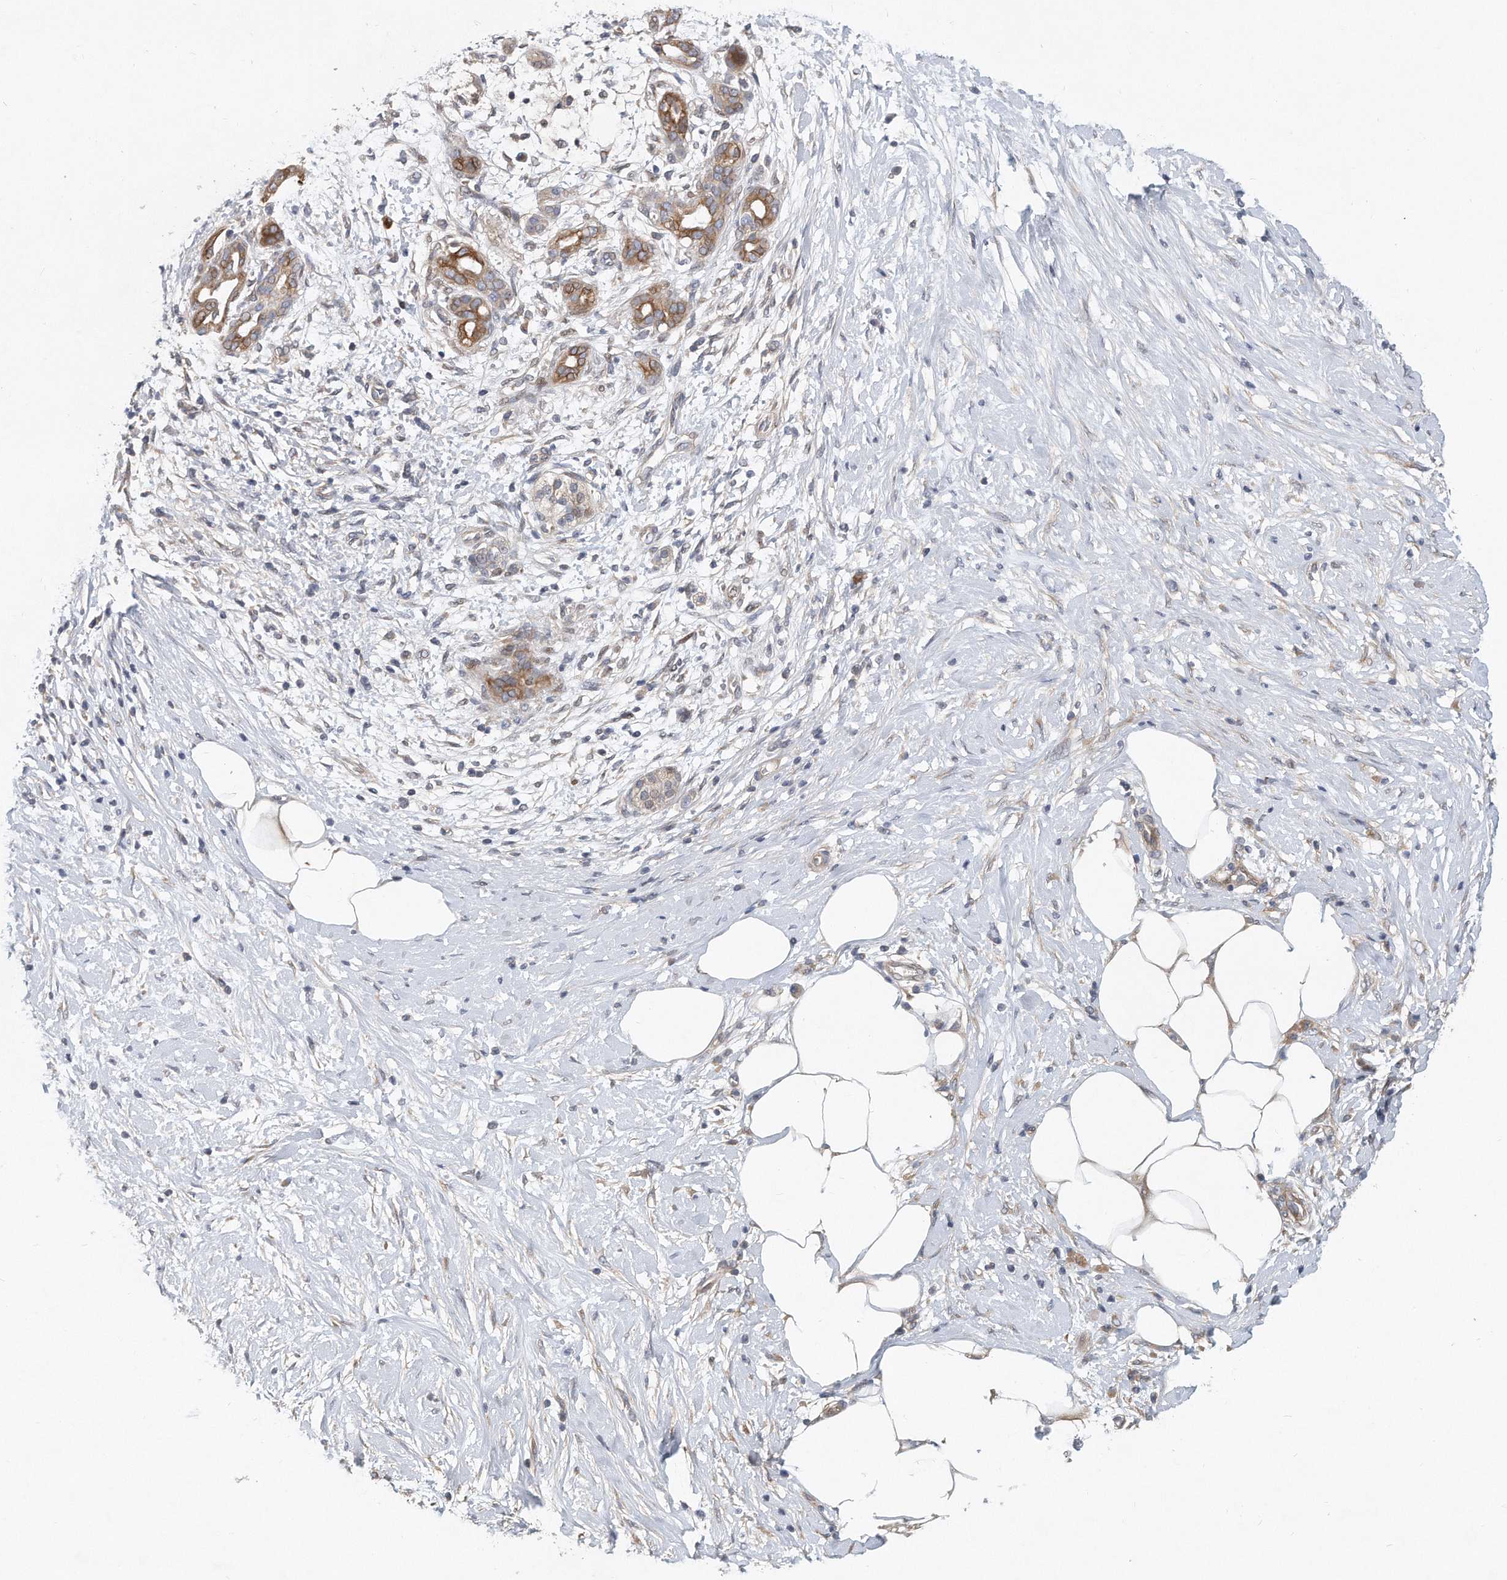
{"staining": {"intensity": "moderate", "quantity": ">75%", "location": "cytoplasmic/membranous"}, "tissue": "pancreatic cancer", "cell_type": "Tumor cells", "image_type": "cancer", "snomed": [{"axis": "morphology", "description": "Adenocarcinoma, NOS"}, {"axis": "topography", "description": "Pancreas"}], "caption": "Protein expression analysis of pancreatic cancer (adenocarcinoma) shows moderate cytoplasmic/membranous staining in about >75% of tumor cells.", "gene": "PCDH8", "patient": {"sex": "male", "age": 58}}